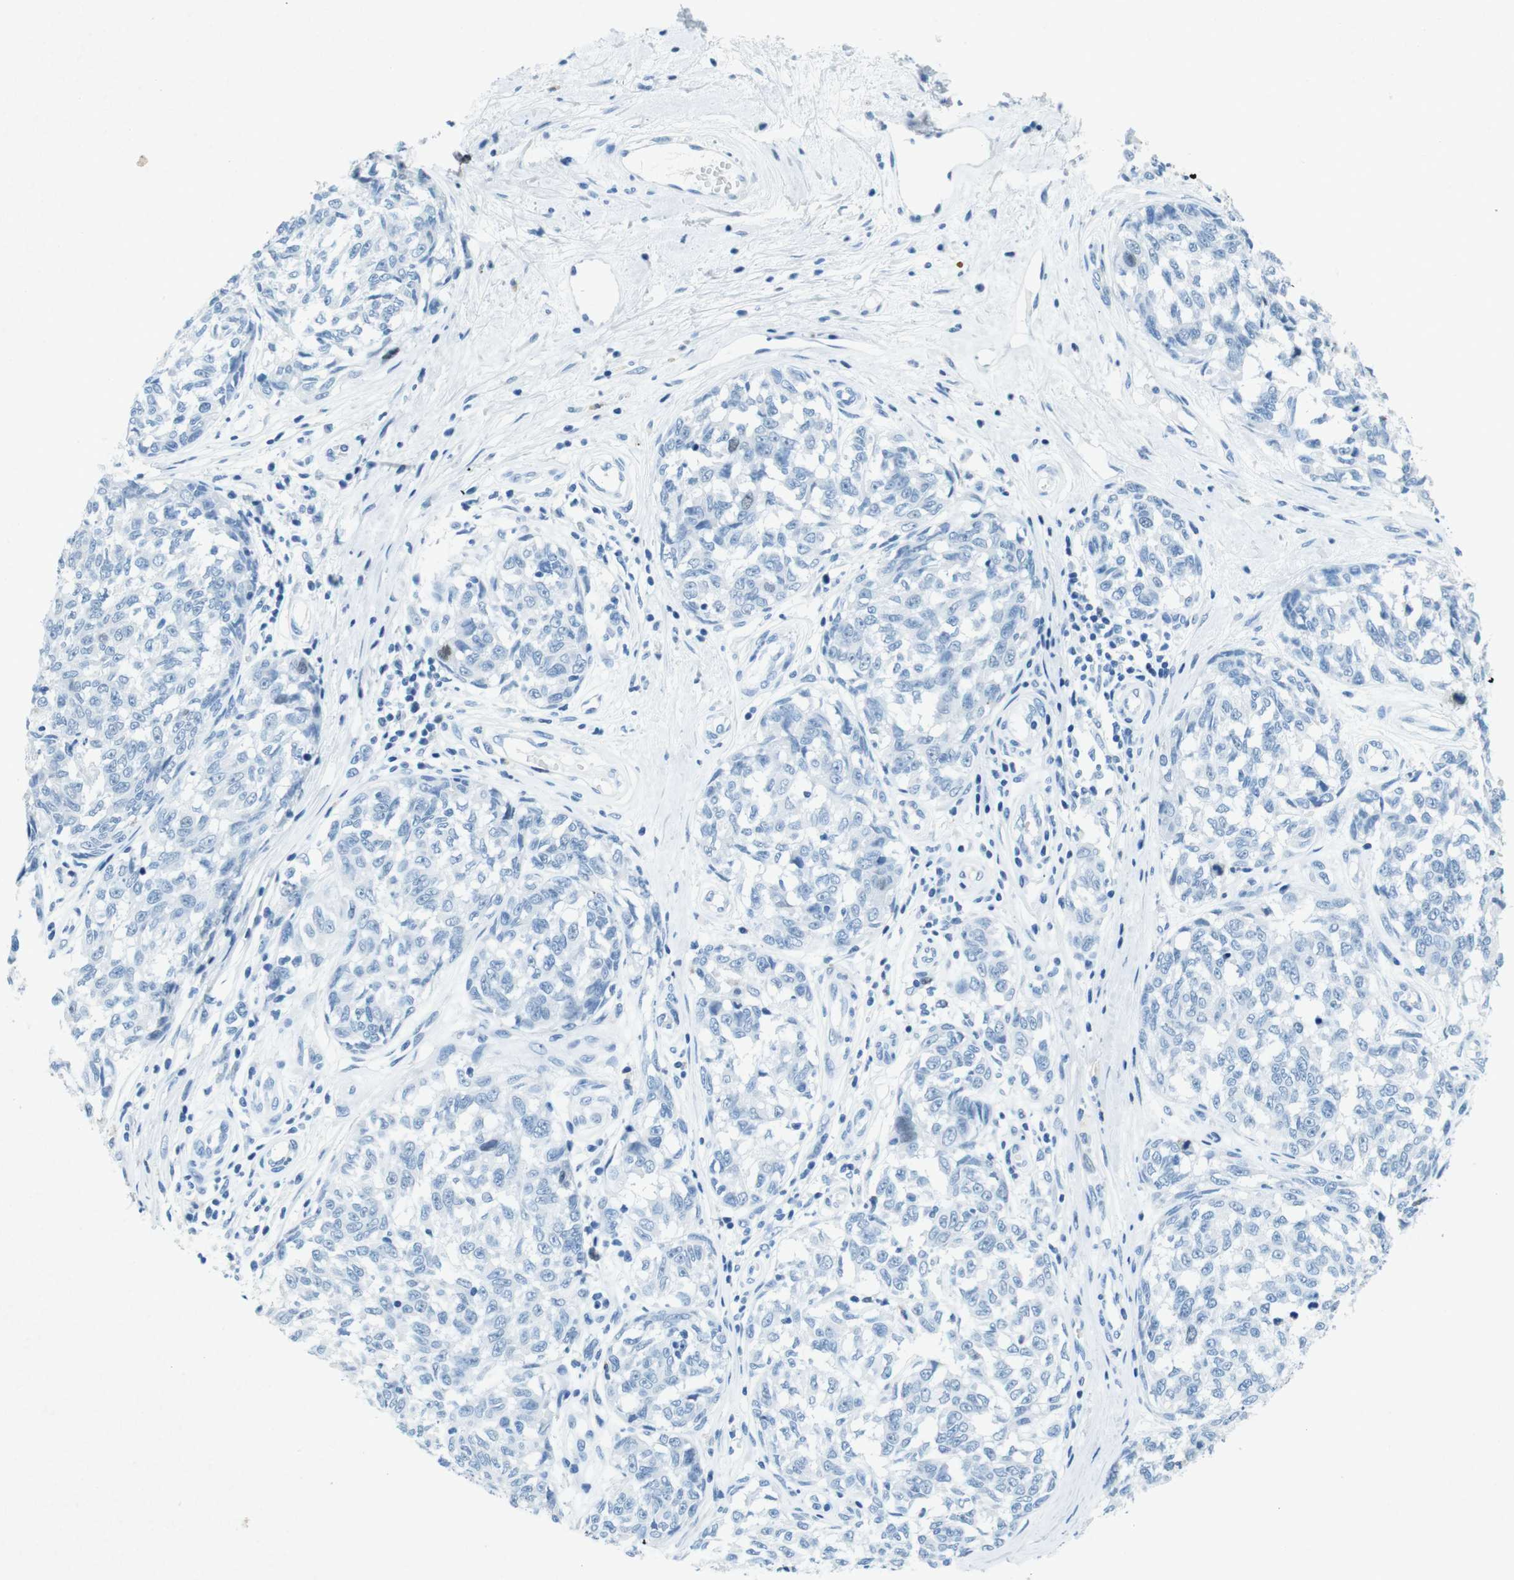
{"staining": {"intensity": "negative", "quantity": "none", "location": "none"}, "tissue": "melanoma", "cell_type": "Tumor cells", "image_type": "cancer", "snomed": [{"axis": "morphology", "description": "Malignant melanoma, NOS"}, {"axis": "topography", "description": "Skin"}], "caption": "The micrograph reveals no staining of tumor cells in melanoma.", "gene": "CTAG1B", "patient": {"sex": "female", "age": 64}}